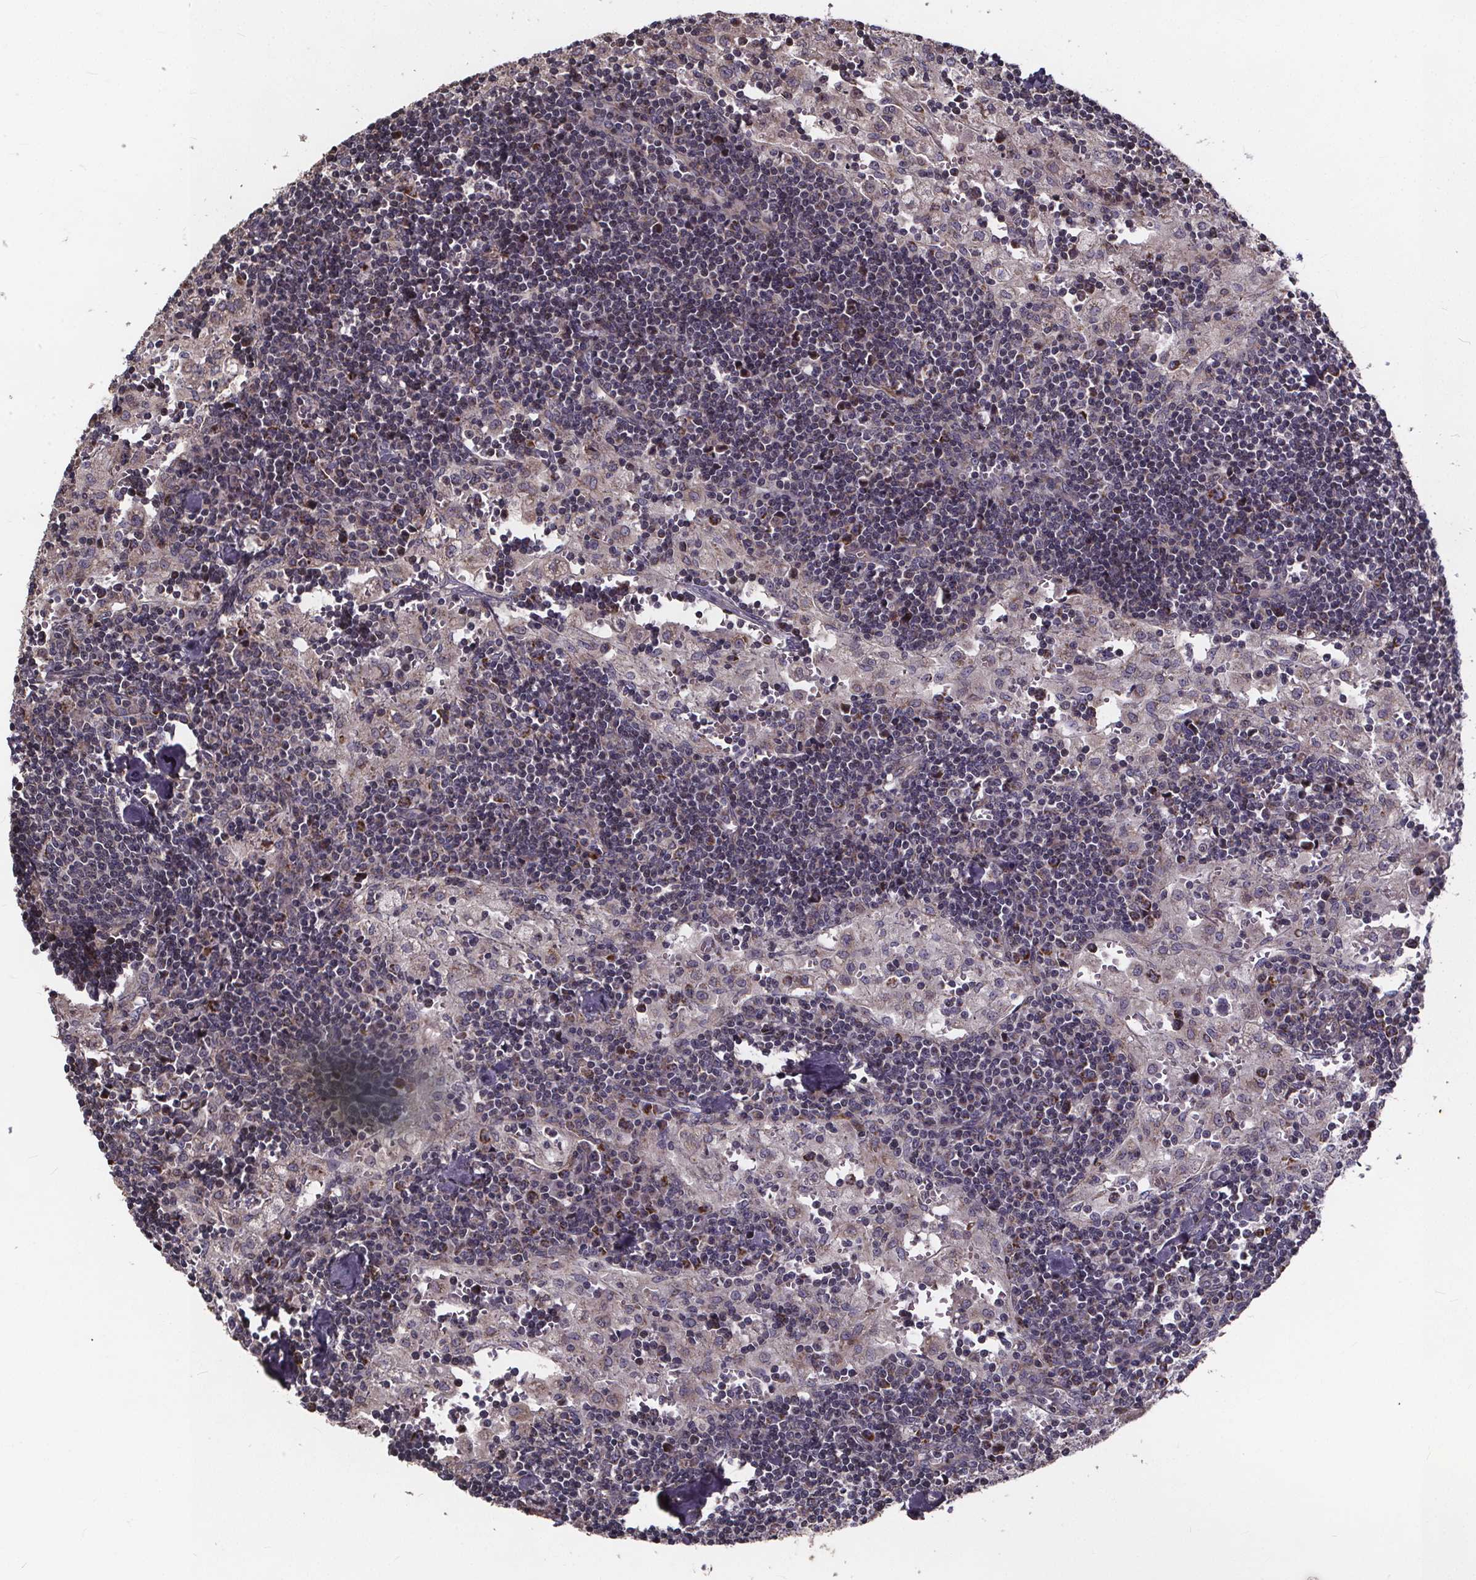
{"staining": {"intensity": "strong", "quantity": "25%-75%", "location": "cytoplasmic/membranous"}, "tissue": "lymph node", "cell_type": "Germinal center cells", "image_type": "normal", "snomed": [{"axis": "morphology", "description": "Normal tissue, NOS"}, {"axis": "topography", "description": "Lymph node"}], "caption": "Immunohistochemistry (IHC) (DAB) staining of unremarkable human lymph node reveals strong cytoplasmic/membranous protein staining in approximately 25%-75% of germinal center cells. Using DAB (3,3'-diaminobenzidine) (brown) and hematoxylin (blue) stains, captured at high magnification using brightfield microscopy.", "gene": "YME1L1", "patient": {"sex": "male", "age": 55}}